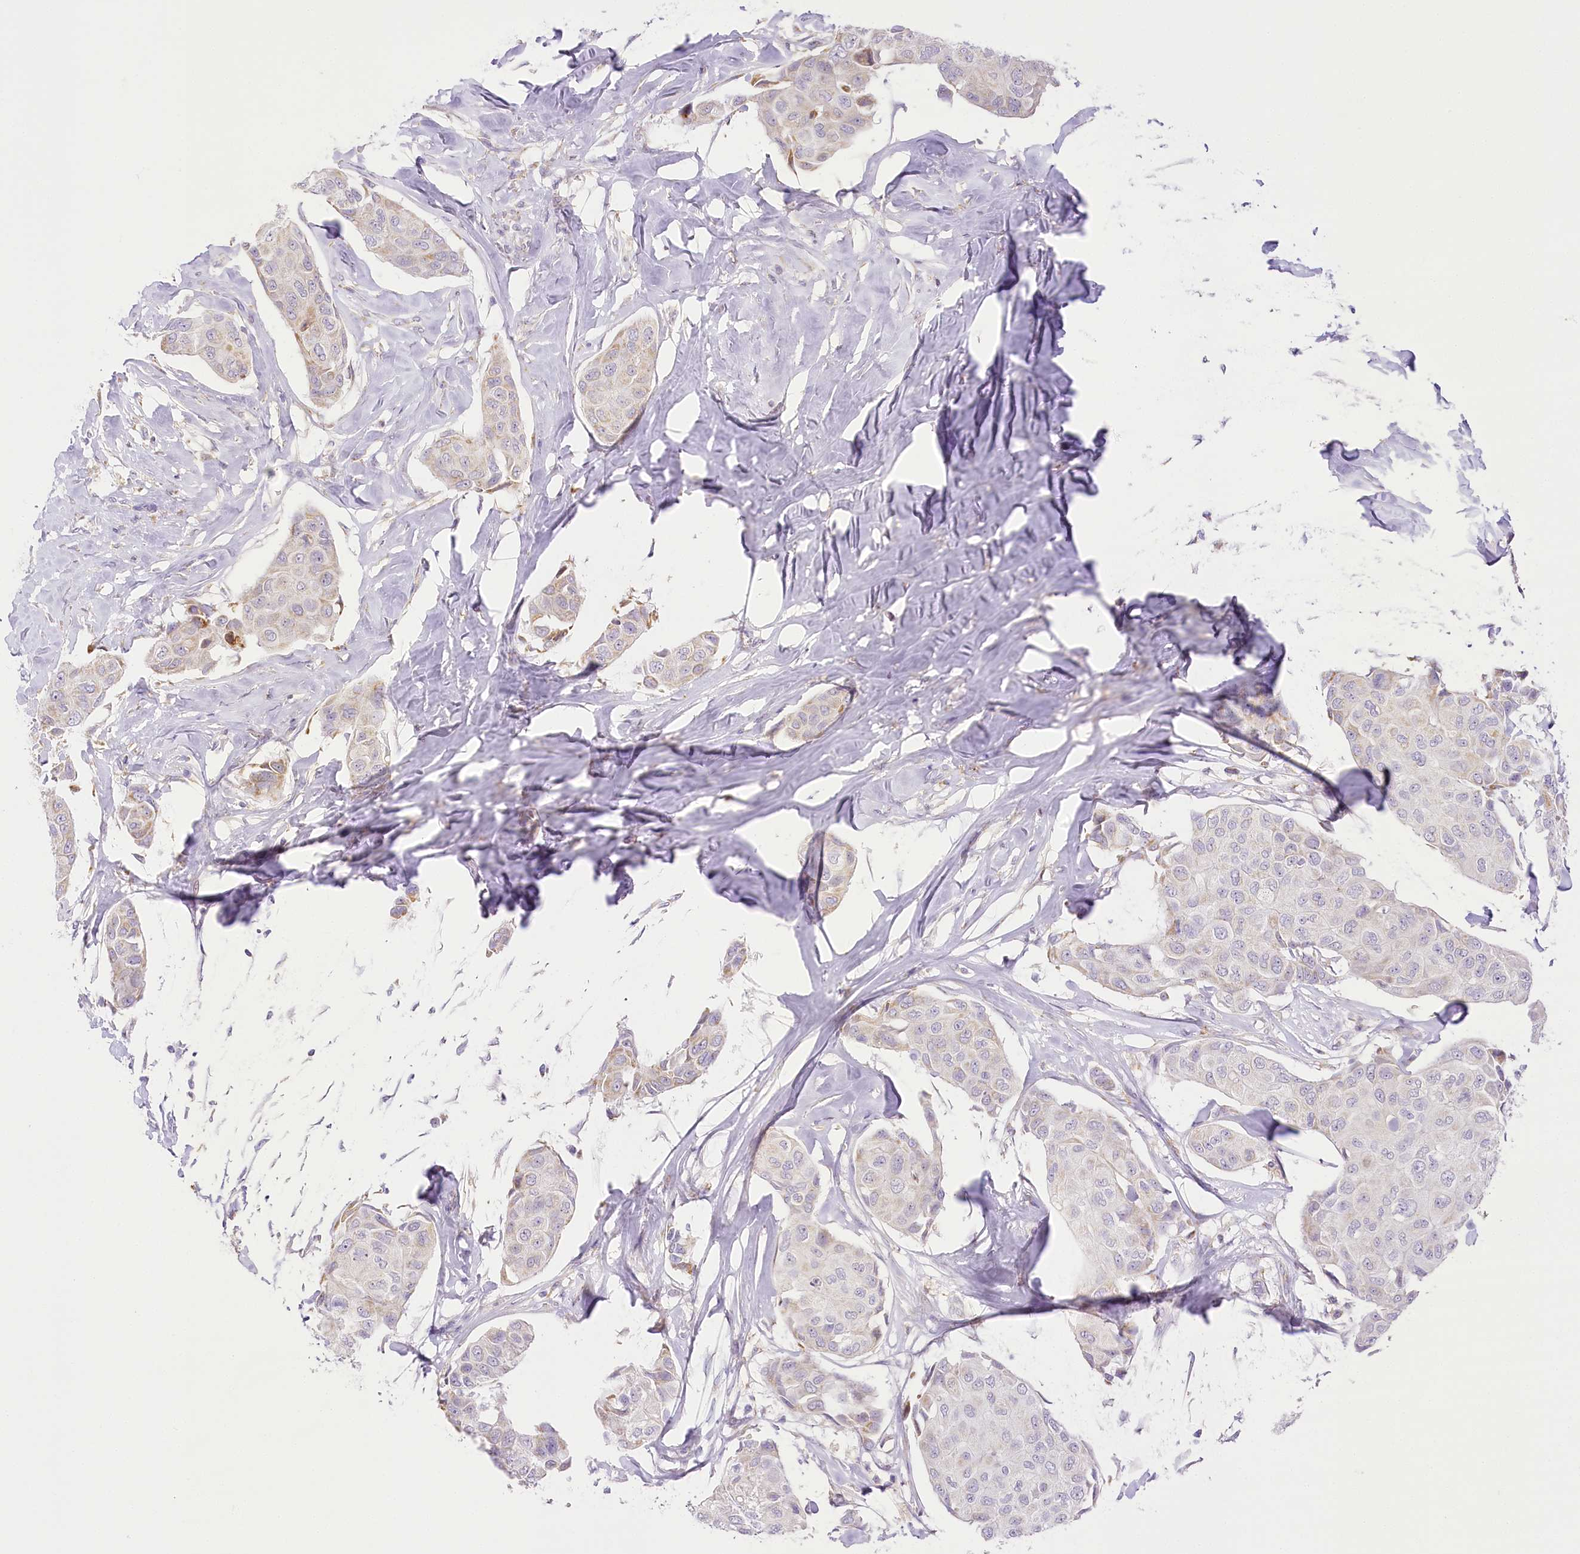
{"staining": {"intensity": "negative", "quantity": "none", "location": "none"}, "tissue": "breast cancer", "cell_type": "Tumor cells", "image_type": "cancer", "snomed": [{"axis": "morphology", "description": "Duct carcinoma"}, {"axis": "topography", "description": "Breast"}], "caption": "Immunohistochemistry of human breast cancer reveals no expression in tumor cells.", "gene": "CCDC30", "patient": {"sex": "female", "age": 80}}